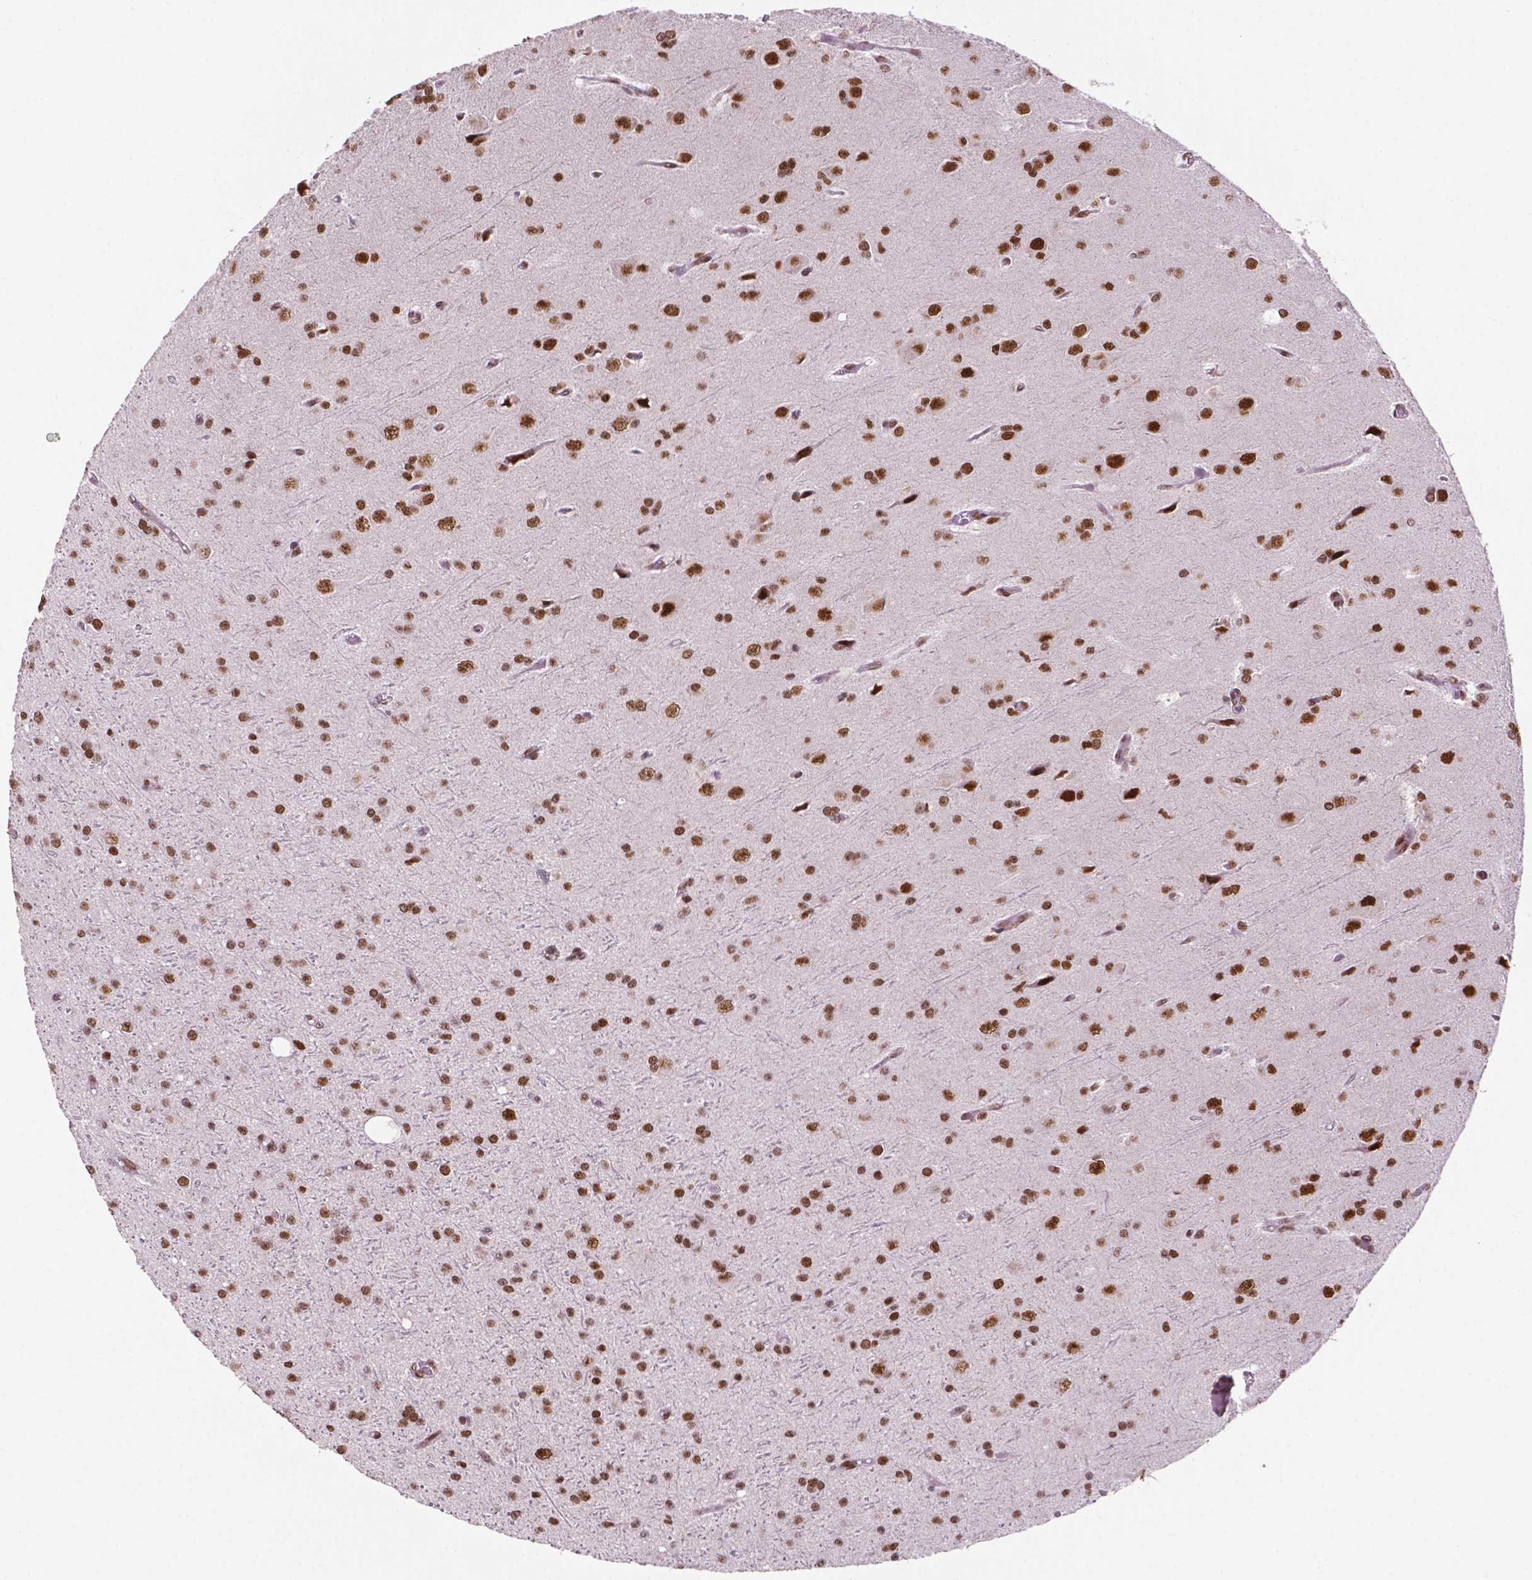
{"staining": {"intensity": "moderate", "quantity": "25%-75%", "location": "nuclear"}, "tissue": "glioma", "cell_type": "Tumor cells", "image_type": "cancer", "snomed": [{"axis": "morphology", "description": "Glioma, malignant, Low grade"}, {"axis": "topography", "description": "Brain"}], "caption": "Immunohistochemical staining of human glioma exhibits medium levels of moderate nuclear protein expression in about 25%-75% of tumor cells.", "gene": "MLH1", "patient": {"sex": "male", "age": 27}}